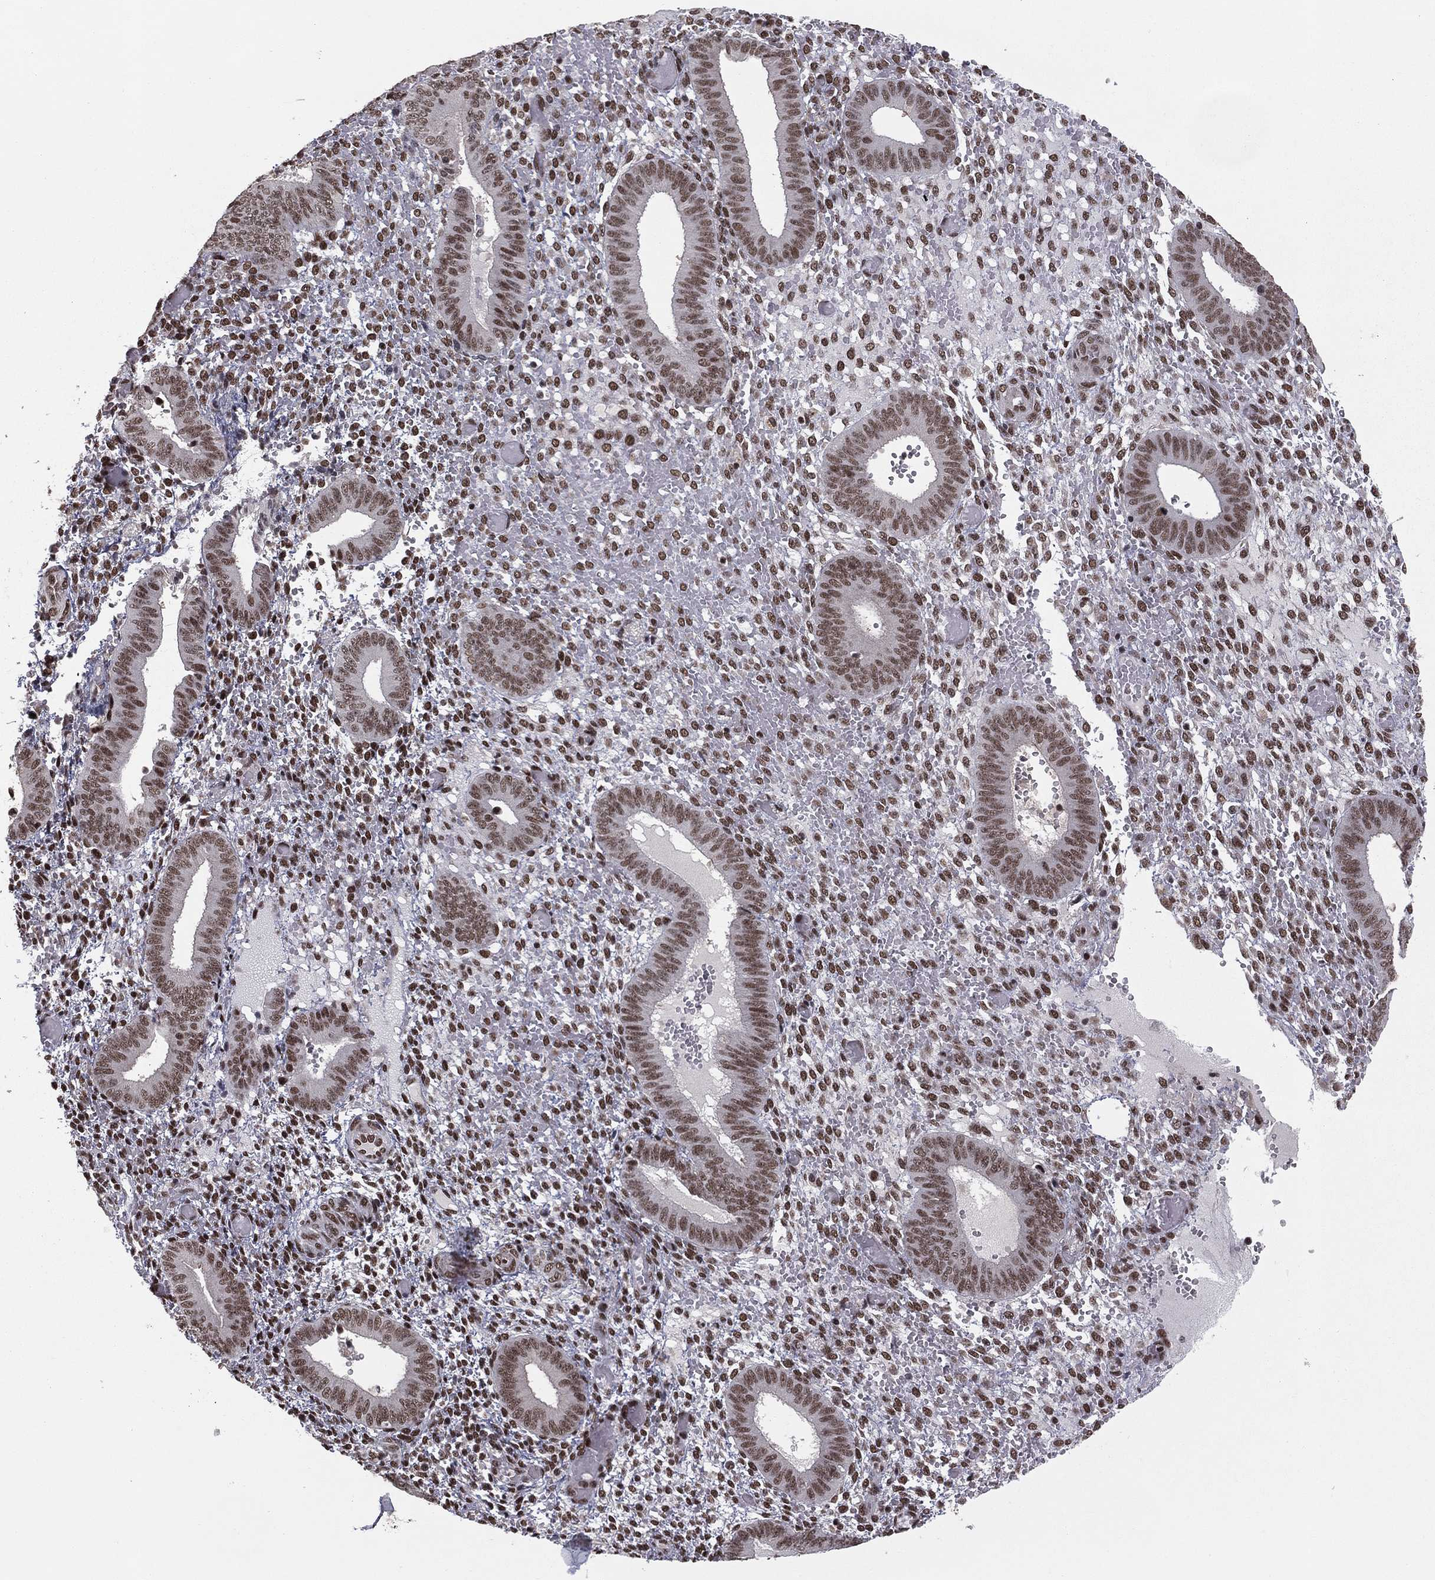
{"staining": {"intensity": "strong", "quantity": ">75%", "location": "nuclear"}, "tissue": "endometrium", "cell_type": "Cells in endometrial stroma", "image_type": "normal", "snomed": [{"axis": "morphology", "description": "Normal tissue, NOS"}, {"axis": "topography", "description": "Endometrium"}], "caption": "This is an image of immunohistochemistry staining of normal endometrium, which shows strong positivity in the nuclear of cells in endometrial stroma.", "gene": "NFYB", "patient": {"sex": "female", "age": 42}}